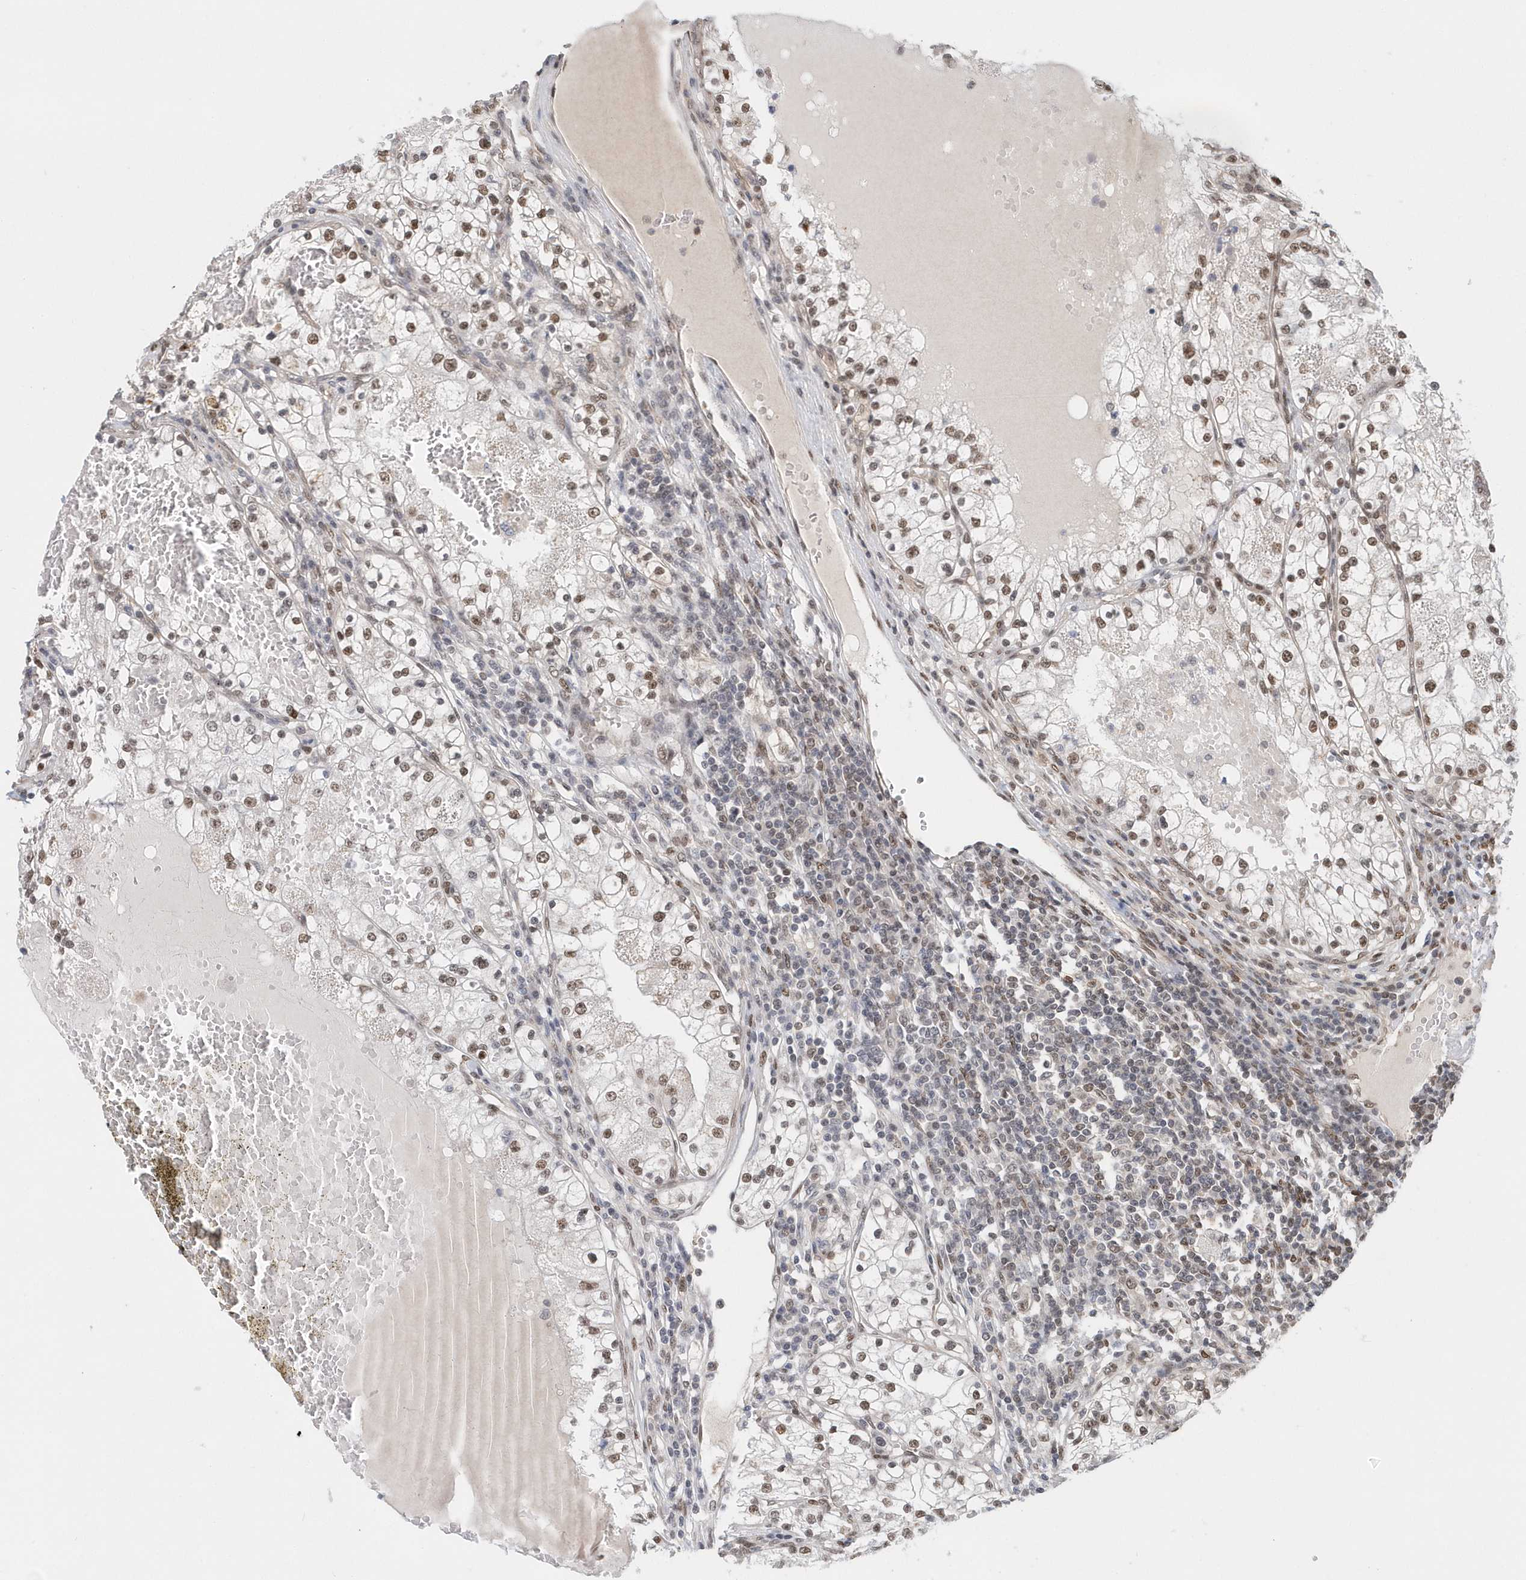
{"staining": {"intensity": "moderate", "quantity": ">75%", "location": "nuclear"}, "tissue": "renal cancer", "cell_type": "Tumor cells", "image_type": "cancer", "snomed": [{"axis": "morphology", "description": "Normal tissue, NOS"}, {"axis": "morphology", "description": "Adenocarcinoma, NOS"}, {"axis": "topography", "description": "Kidney"}], "caption": "The immunohistochemical stain labels moderate nuclear staining in tumor cells of renal adenocarcinoma tissue.", "gene": "SUMO2", "patient": {"sex": "male", "age": 68}}